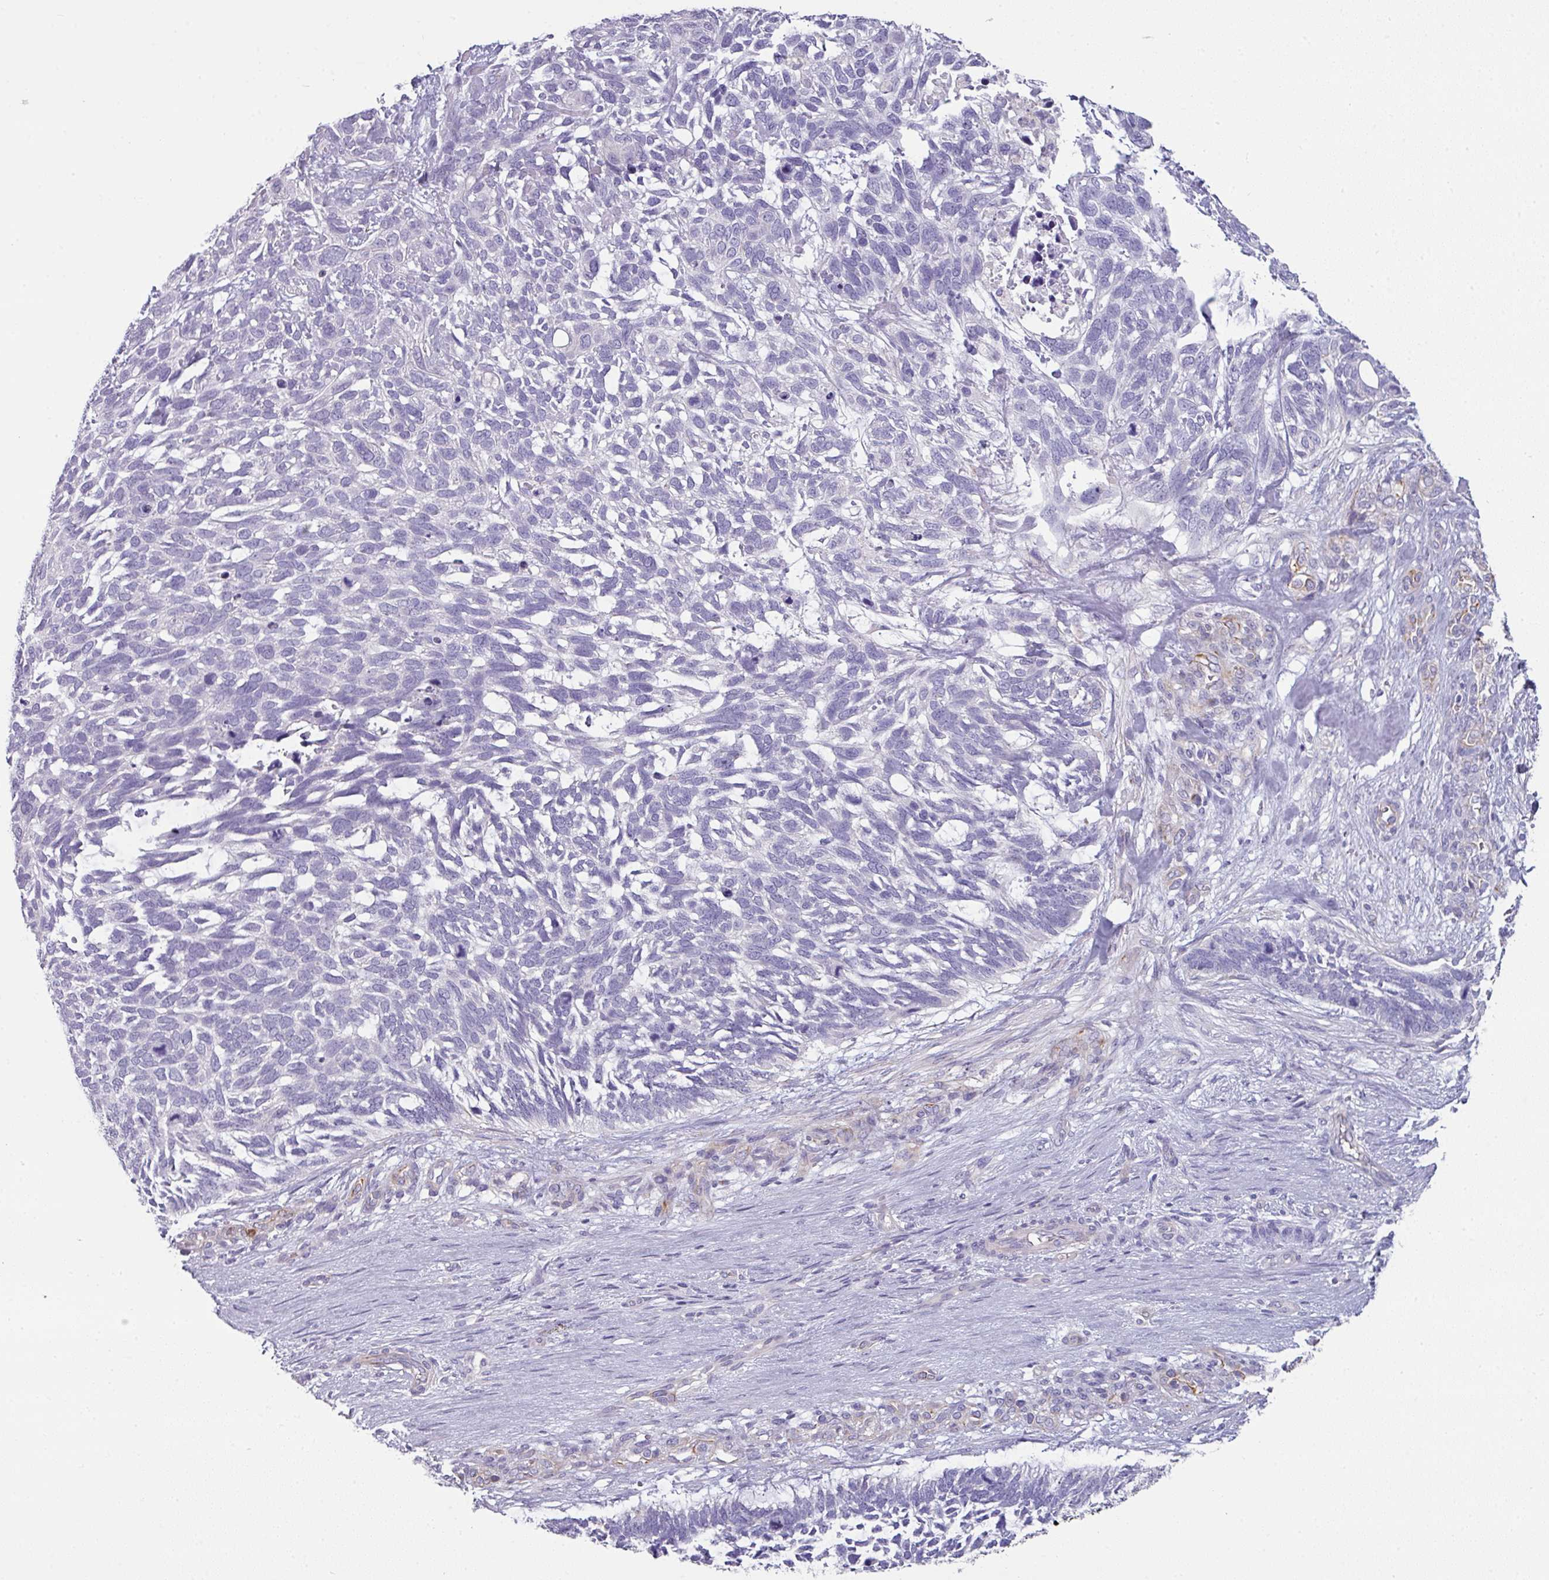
{"staining": {"intensity": "negative", "quantity": "none", "location": "none"}, "tissue": "skin cancer", "cell_type": "Tumor cells", "image_type": "cancer", "snomed": [{"axis": "morphology", "description": "Basal cell carcinoma"}, {"axis": "topography", "description": "Skin"}], "caption": "Immunohistochemistry (IHC) photomicrograph of neoplastic tissue: human basal cell carcinoma (skin) stained with DAB demonstrates no significant protein positivity in tumor cells.", "gene": "SLC17A7", "patient": {"sex": "male", "age": 88}}